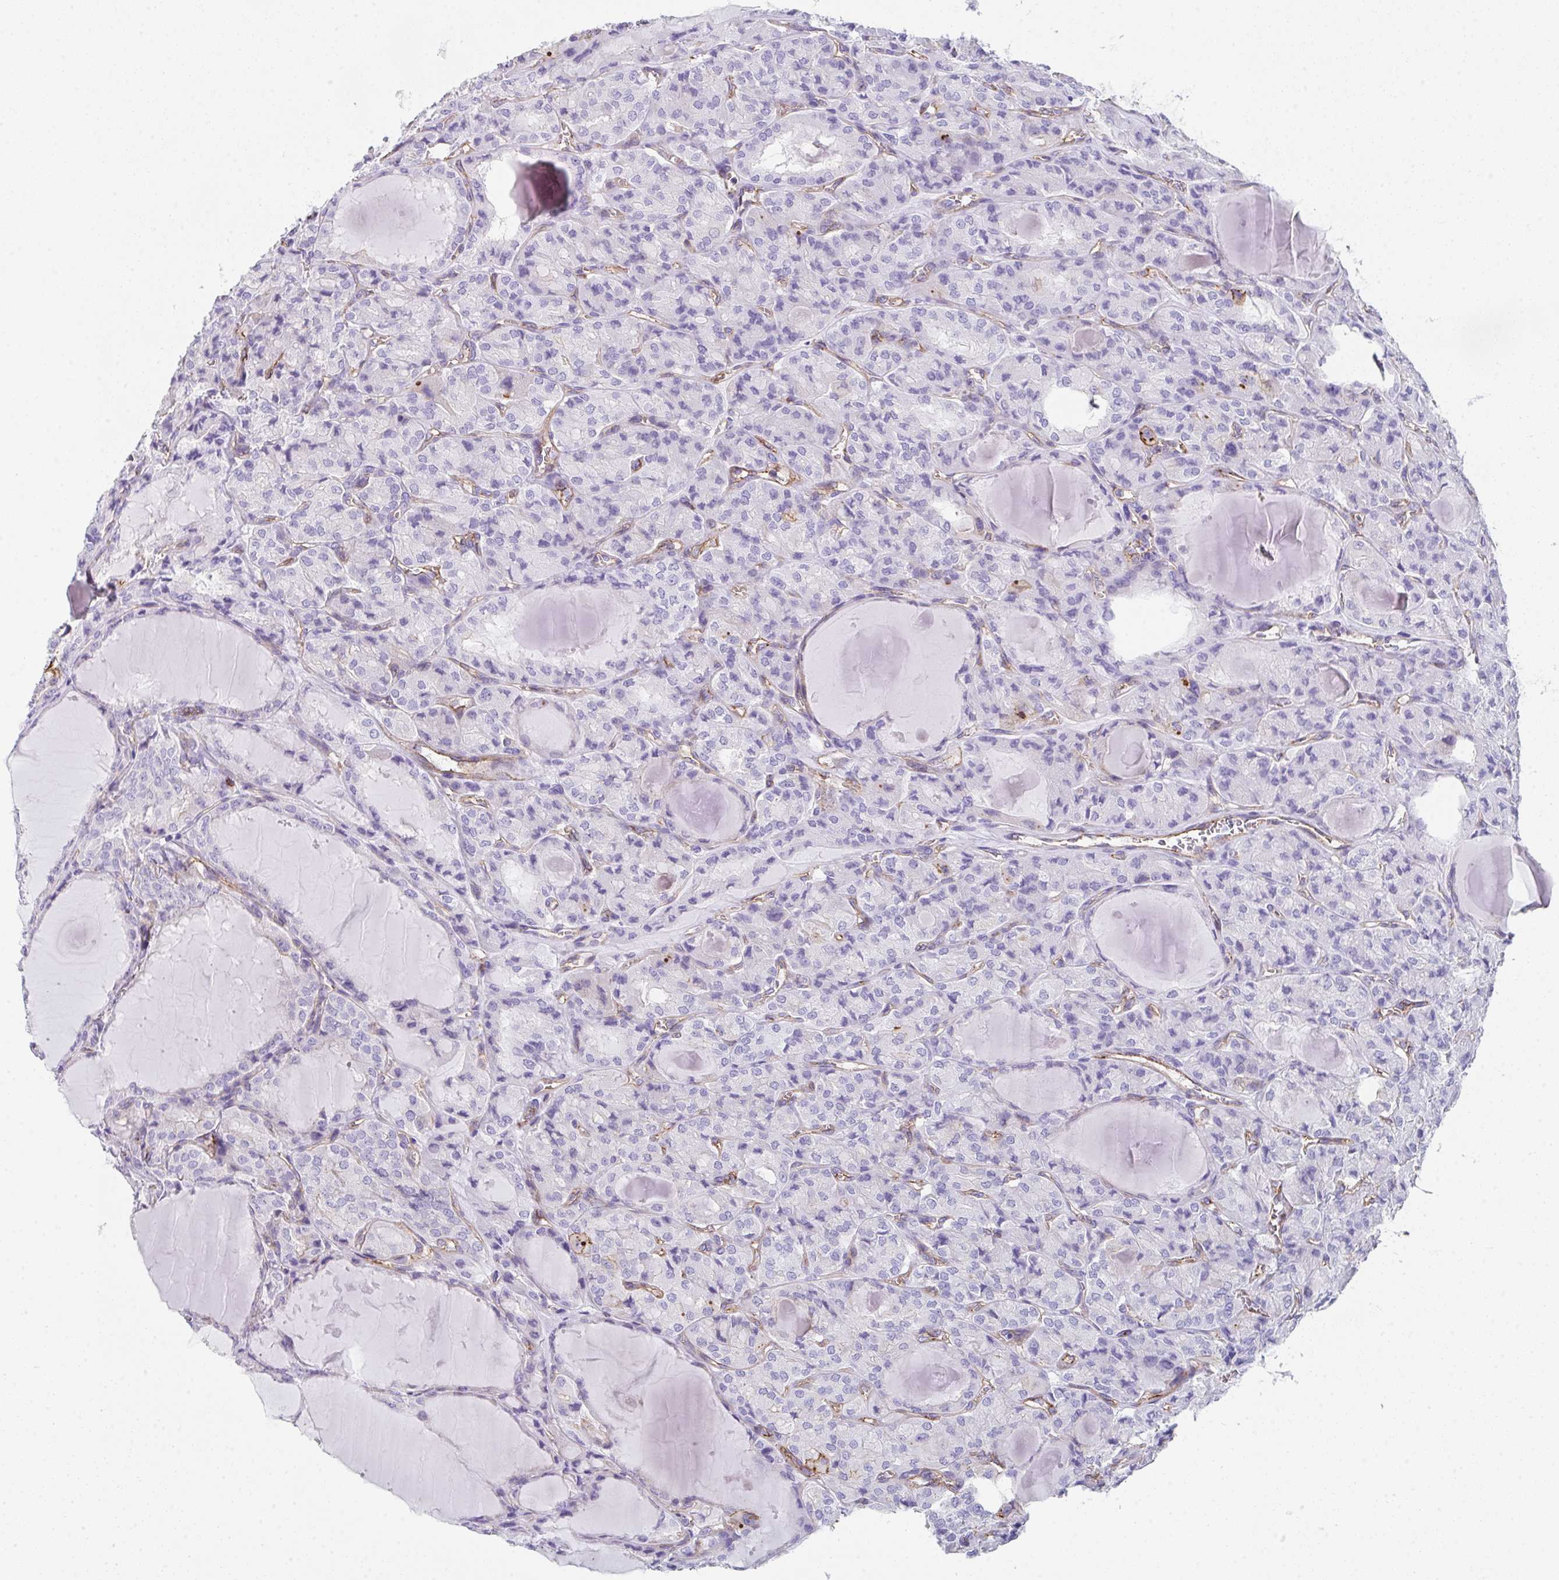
{"staining": {"intensity": "negative", "quantity": "none", "location": "none"}, "tissue": "thyroid cancer", "cell_type": "Tumor cells", "image_type": "cancer", "snomed": [{"axis": "morphology", "description": "Papillary adenocarcinoma, NOS"}, {"axis": "topography", "description": "Thyroid gland"}], "caption": "Tumor cells show no significant expression in papillary adenocarcinoma (thyroid). (Brightfield microscopy of DAB immunohistochemistry at high magnification).", "gene": "DBN1", "patient": {"sex": "male", "age": 87}}